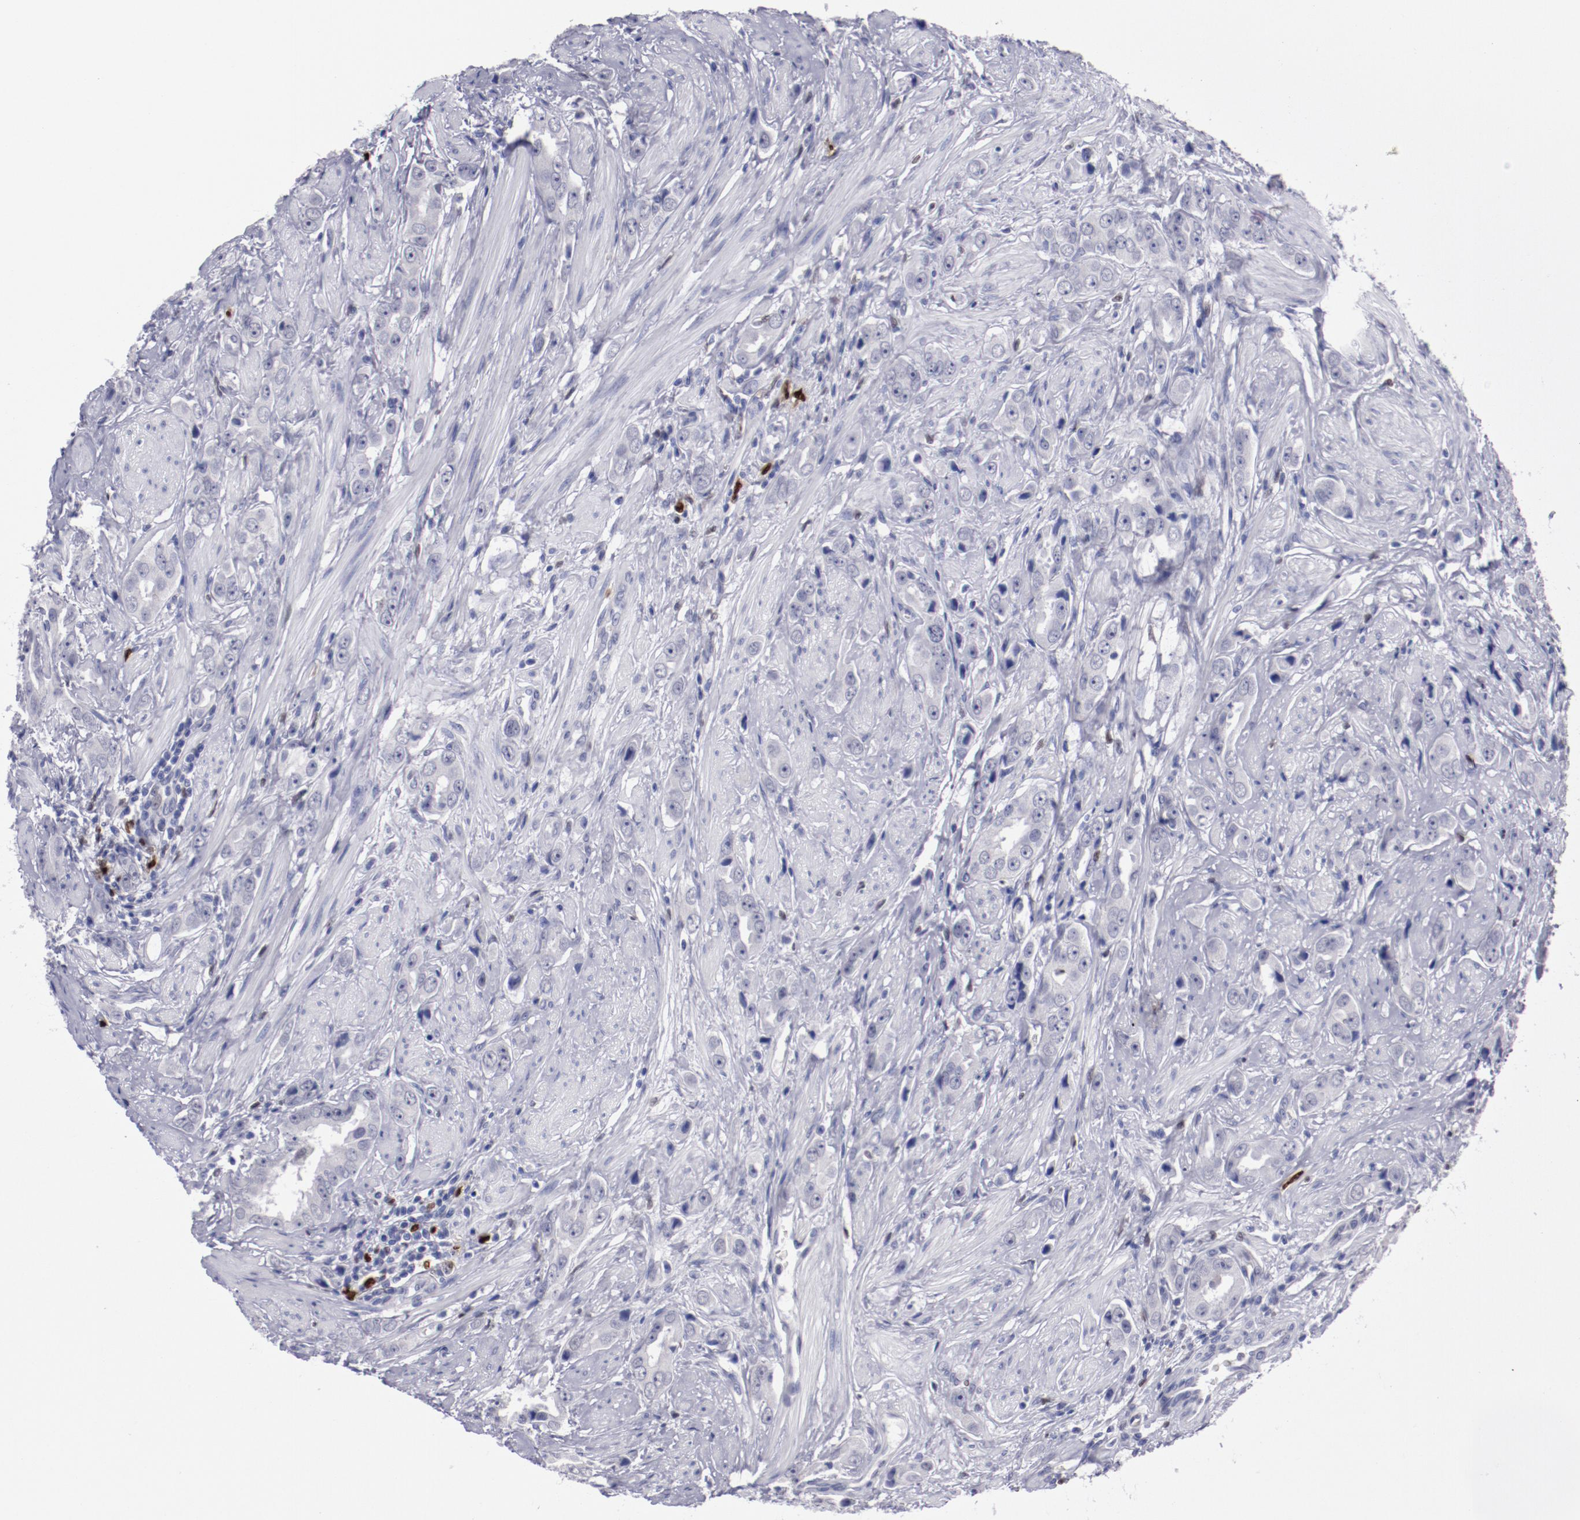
{"staining": {"intensity": "negative", "quantity": "none", "location": "none"}, "tissue": "prostate cancer", "cell_type": "Tumor cells", "image_type": "cancer", "snomed": [{"axis": "morphology", "description": "Adenocarcinoma, Medium grade"}, {"axis": "topography", "description": "Prostate"}], "caption": "The IHC image has no significant staining in tumor cells of prostate cancer tissue.", "gene": "IRF8", "patient": {"sex": "male", "age": 53}}